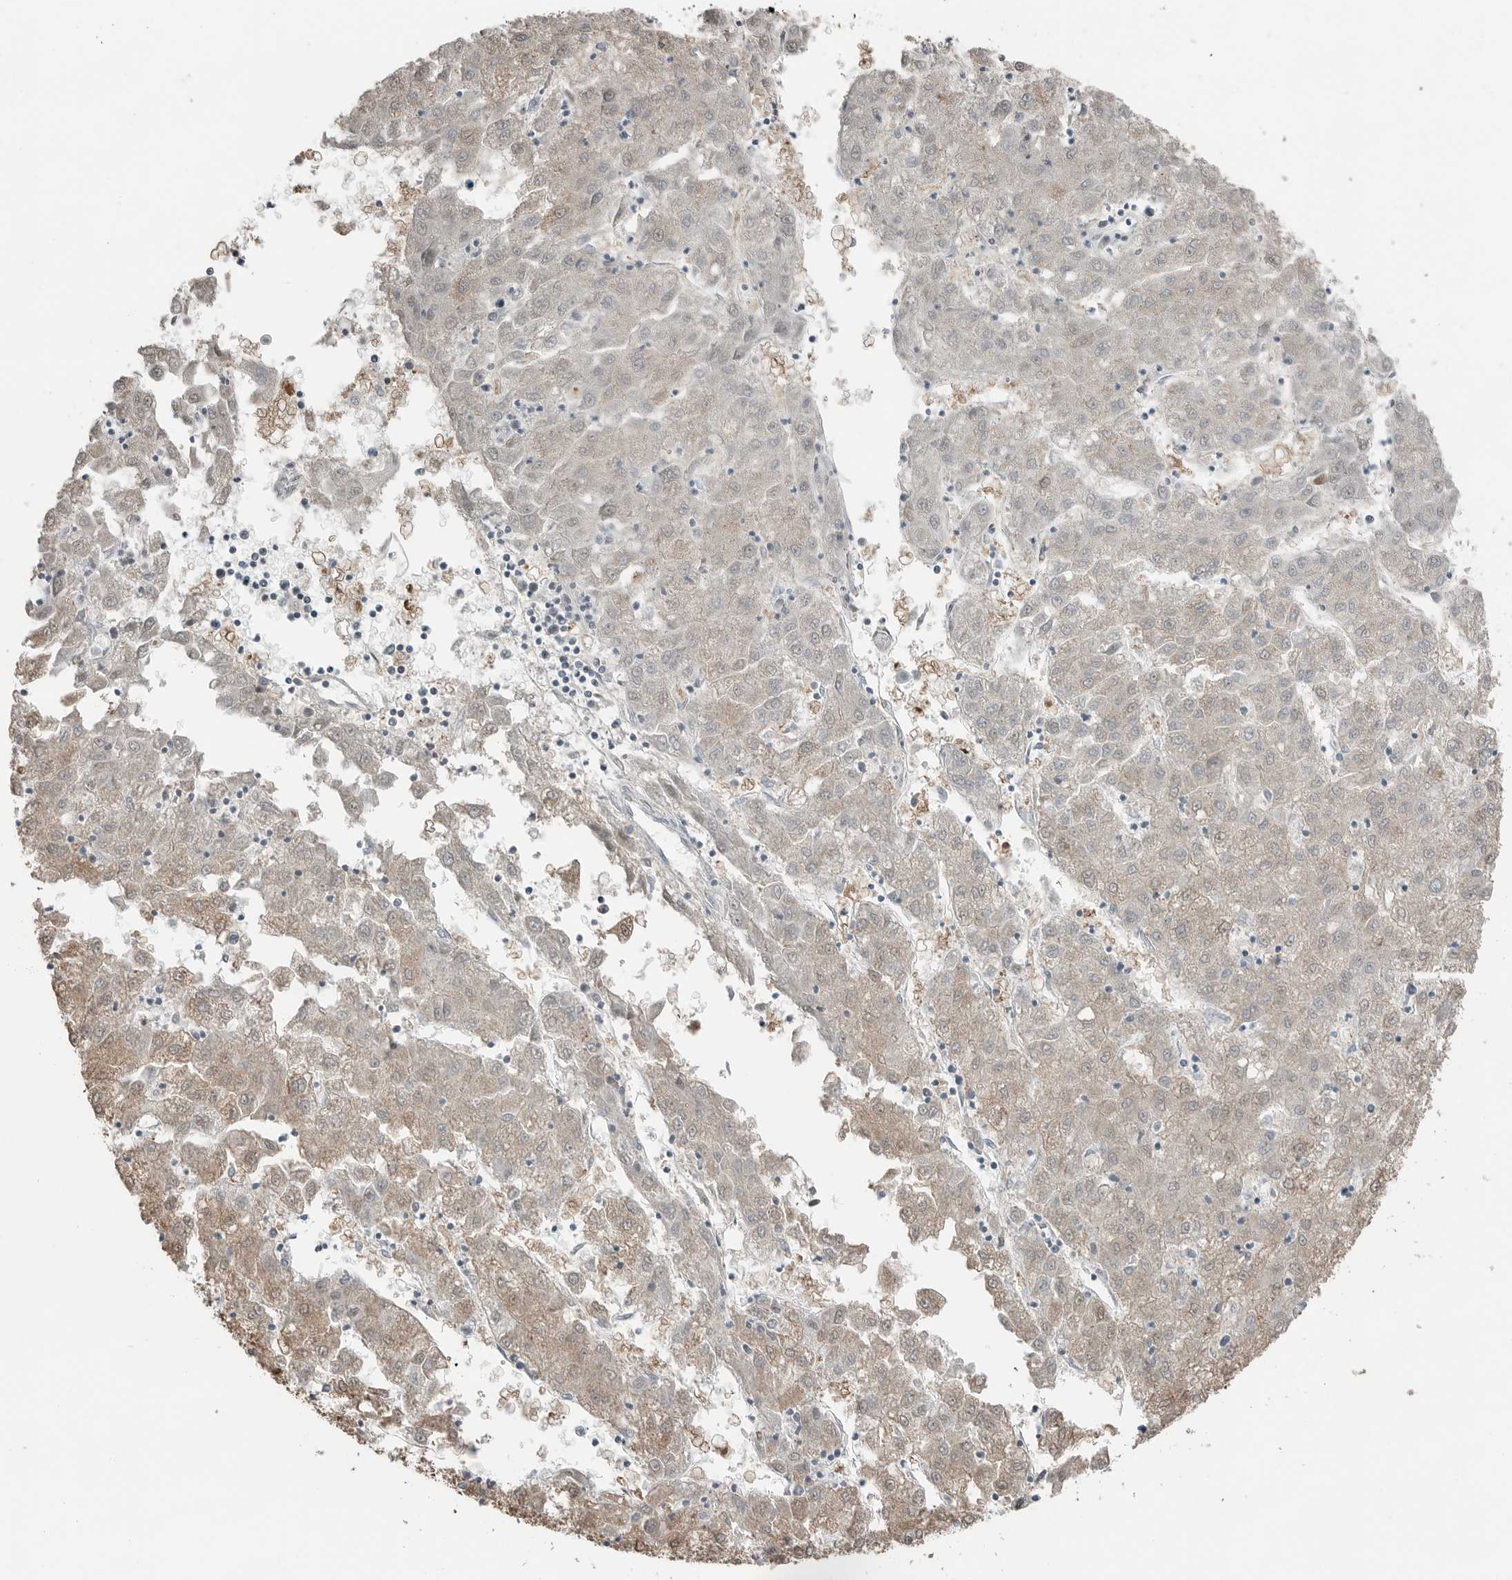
{"staining": {"intensity": "negative", "quantity": "none", "location": "none"}, "tissue": "liver cancer", "cell_type": "Tumor cells", "image_type": "cancer", "snomed": [{"axis": "morphology", "description": "Carcinoma, Hepatocellular, NOS"}, {"axis": "topography", "description": "Liver"}], "caption": "Tumor cells show no significant protein expression in liver hepatocellular carcinoma.", "gene": "BLZF1", "patient": {"sex": "male", "age": 72}}